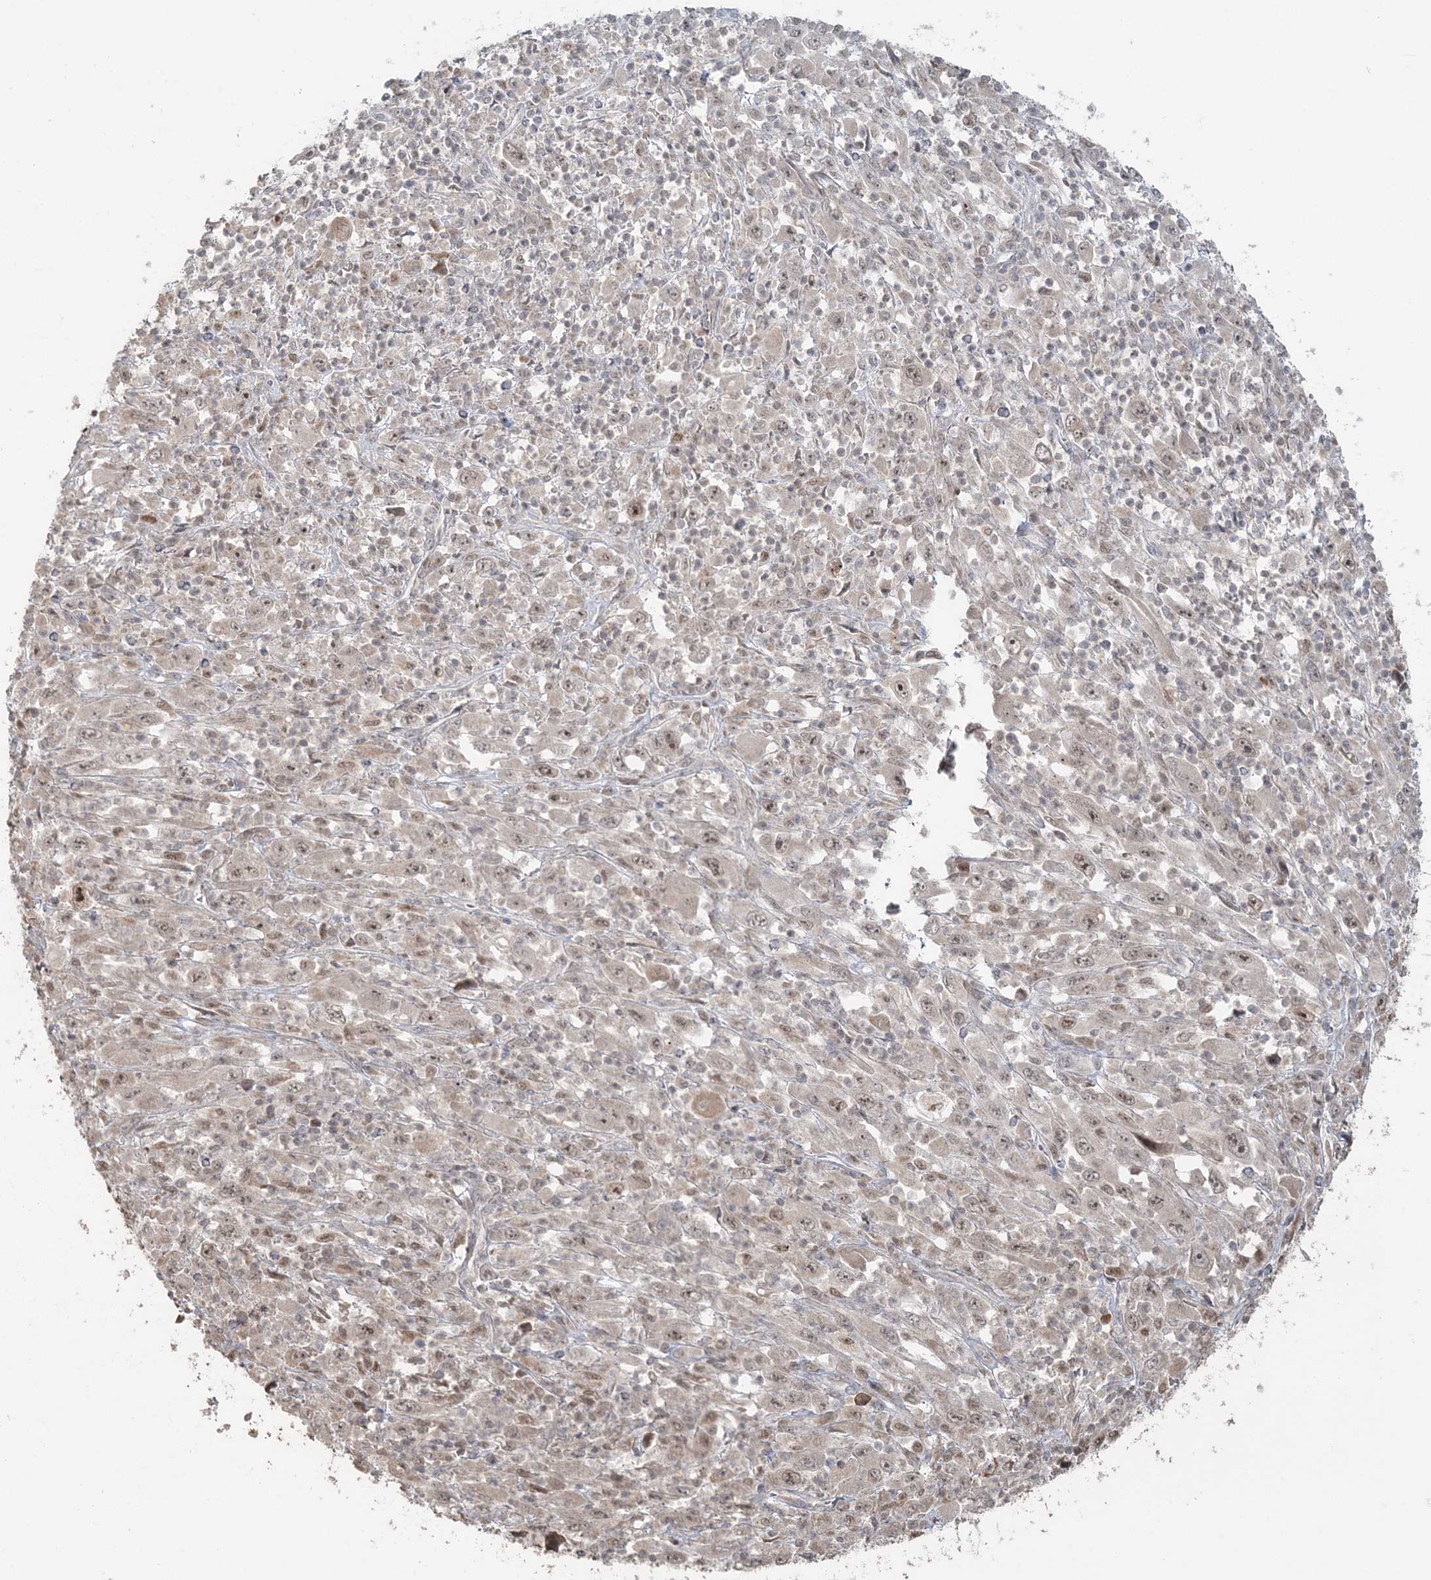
{"staining": {"intensity": "moderate", "quantity": "25%-75%", "location": "nuclear"}, "tissue": "melanoma", "cell_type": "Tumor cells", "image_type": "cancer", "snomed": [{"axis": "morphology", "description": "Malignant melanoma, Metastatic site"}, {"axis": "topography", "description": "Skin"}], "caption": "Moderate nuclear expression for a protein is present in approximately 25%-75% of tumor cells of malignant melanoma (metastatic site) using immunohistochemistry (IHC).", "gene": "SLU7", "patient": {"sex": "female", "age": 56}}